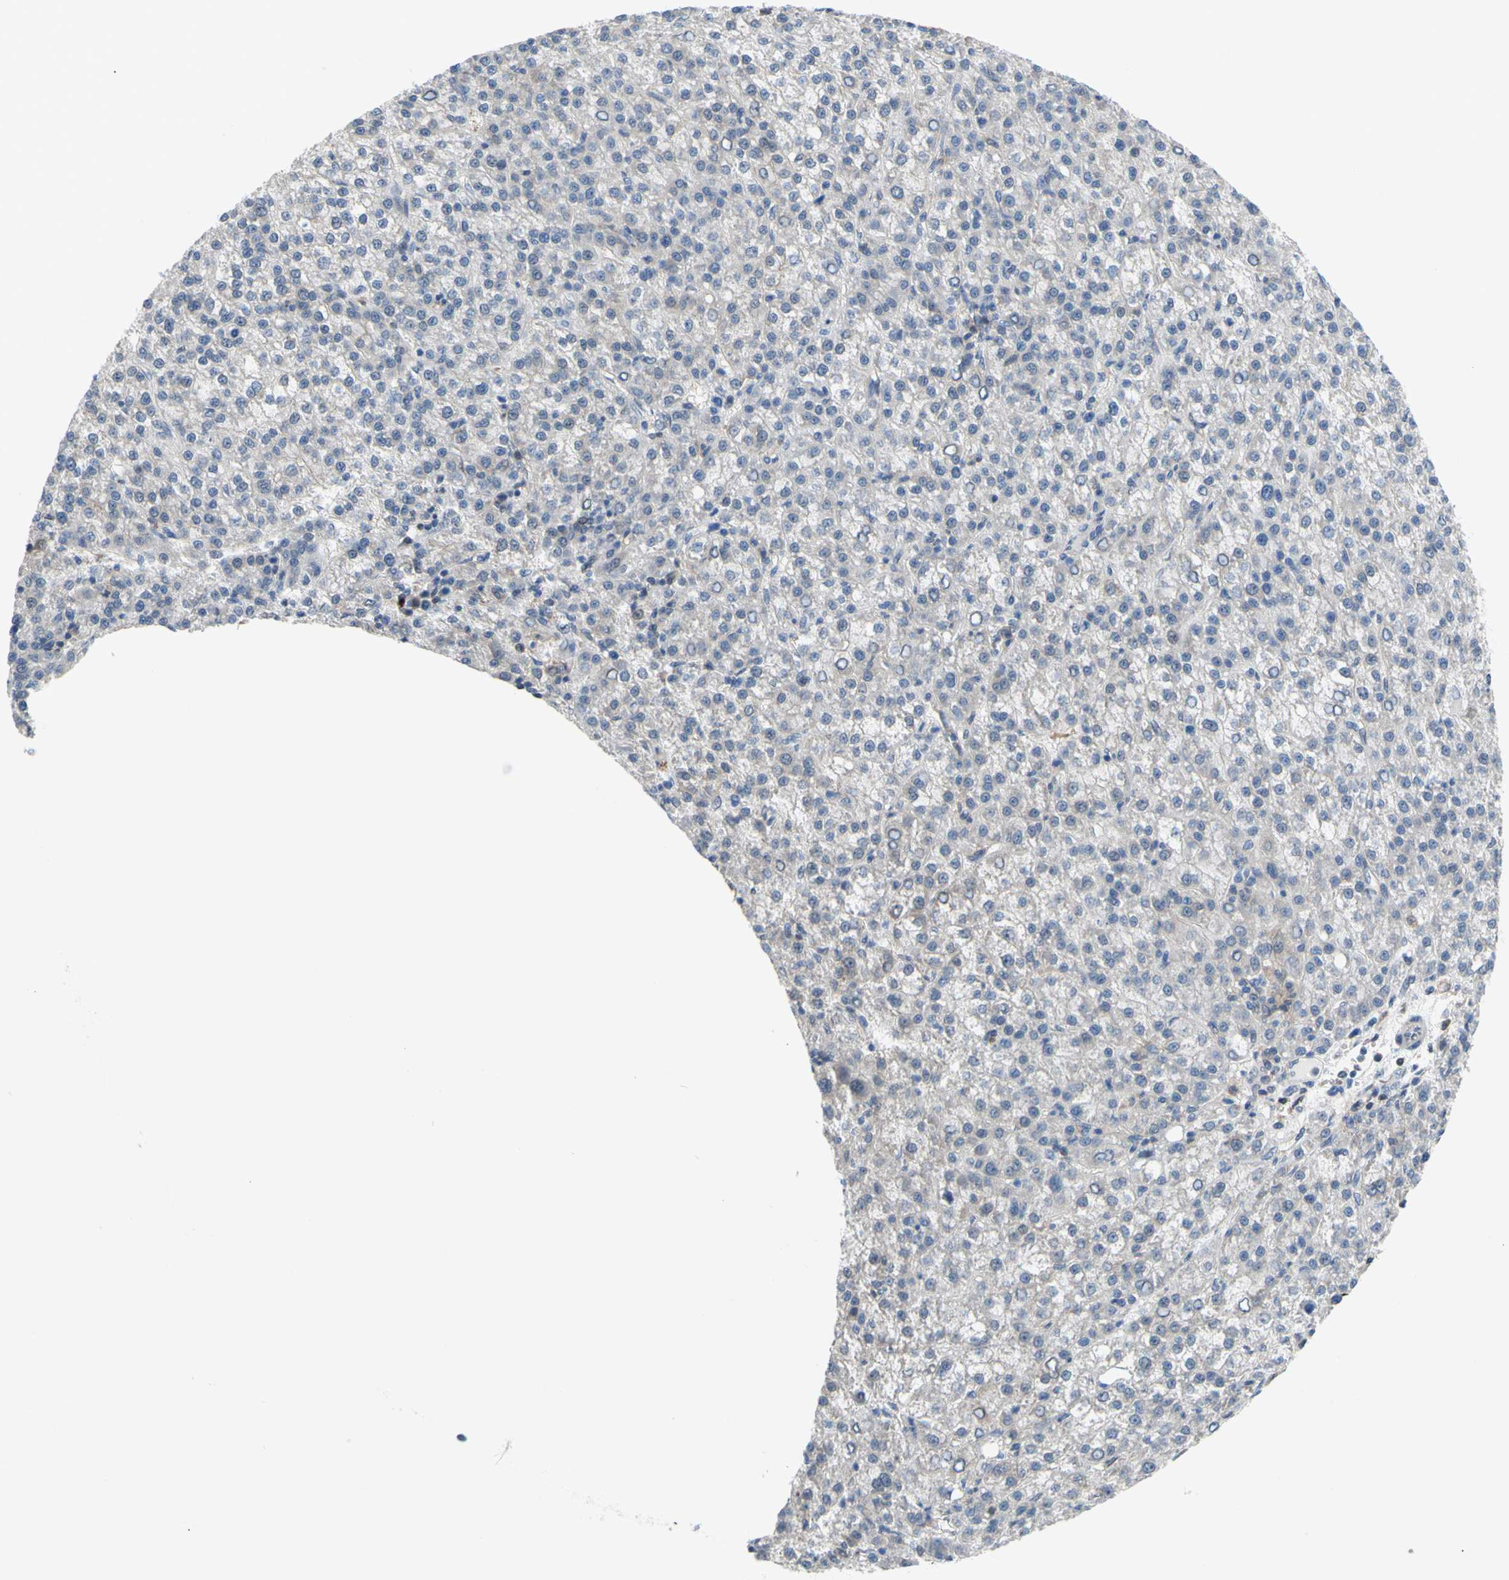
{"staining": {"intensity": "weak", "quantity": "25%-75%", "location": "cytoplasmic/membranous"}, "tissue": "liver cancer", "cell_type": "Tumor cells", "image_type": "cancer", "snomed": [{"axis": "morphology", "description": "Carcinoma, Hepatocellular, NOS"}, {"axis": "topography", "description": "Liver"}], "caption": "The photomicrograph demonstrates a brown stain indicating the presence of a protein in the cytoplasmic/membranous of tumor cells in liver cancer (hepatocellular carcinoma).", "gene": "UPK3B", "patient": {"sex": "female", "age": 58}}